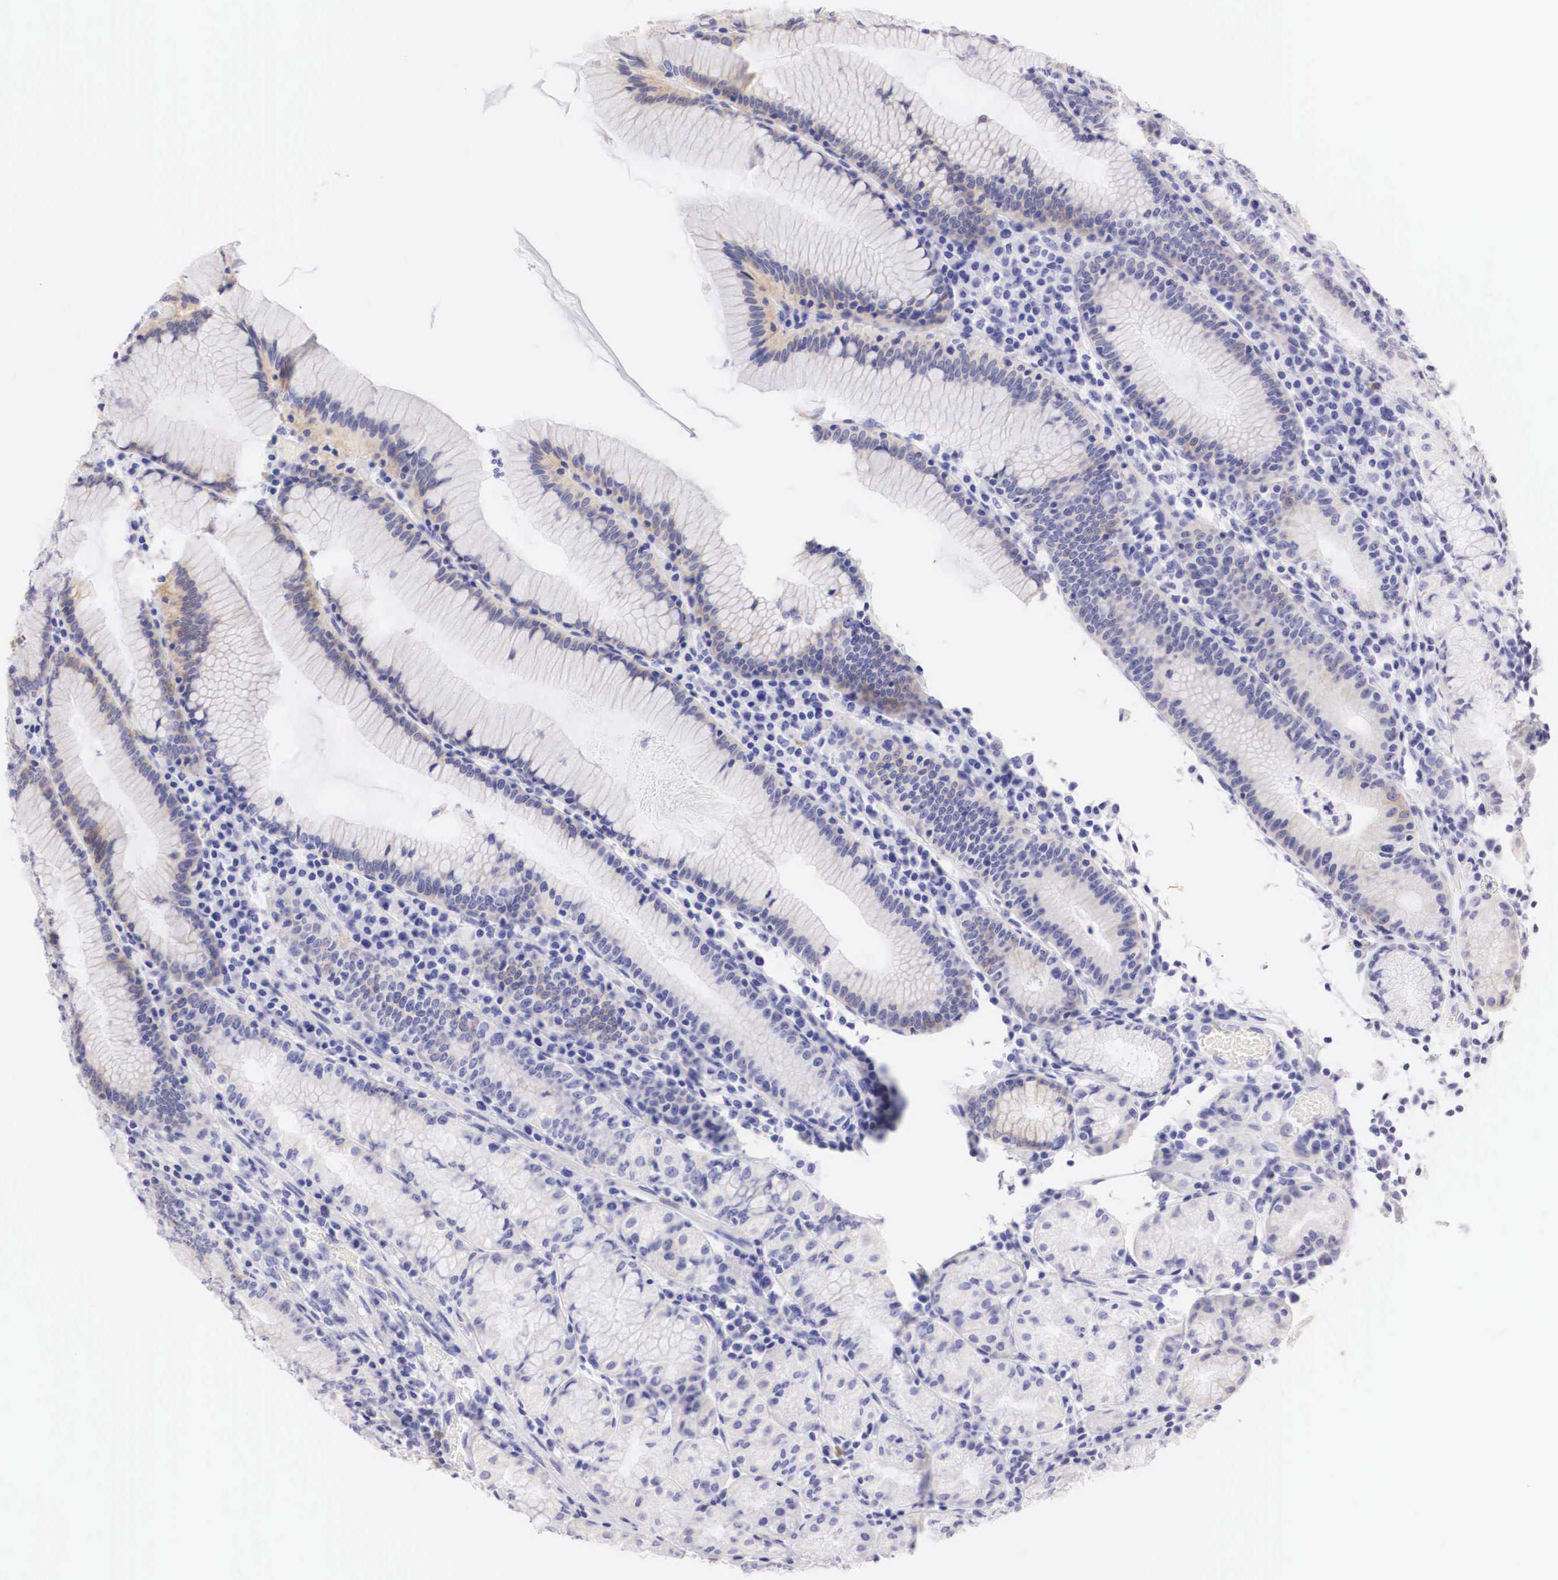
{"staining": {"intensity": "moderate", "quantity": "<25%", "location": "cytoplasmic/membranous"}, "tissue": "stomach", "cell_type": "Glandular cells", "image_type": "normal", "snomed": [{"axis": "morphology", "description": "Normal tissue, NOS"}, {"axis": "topography", "description": "Stomach, lower"}], "caption": "Immunohistochemical staining of normal human stomach exhibits moderate cytoplasmic/membranous protein staining in approximately <25% of glandular cells.", "gene": "ERBB2", "patient": {"sex": "female", "age": 43}}